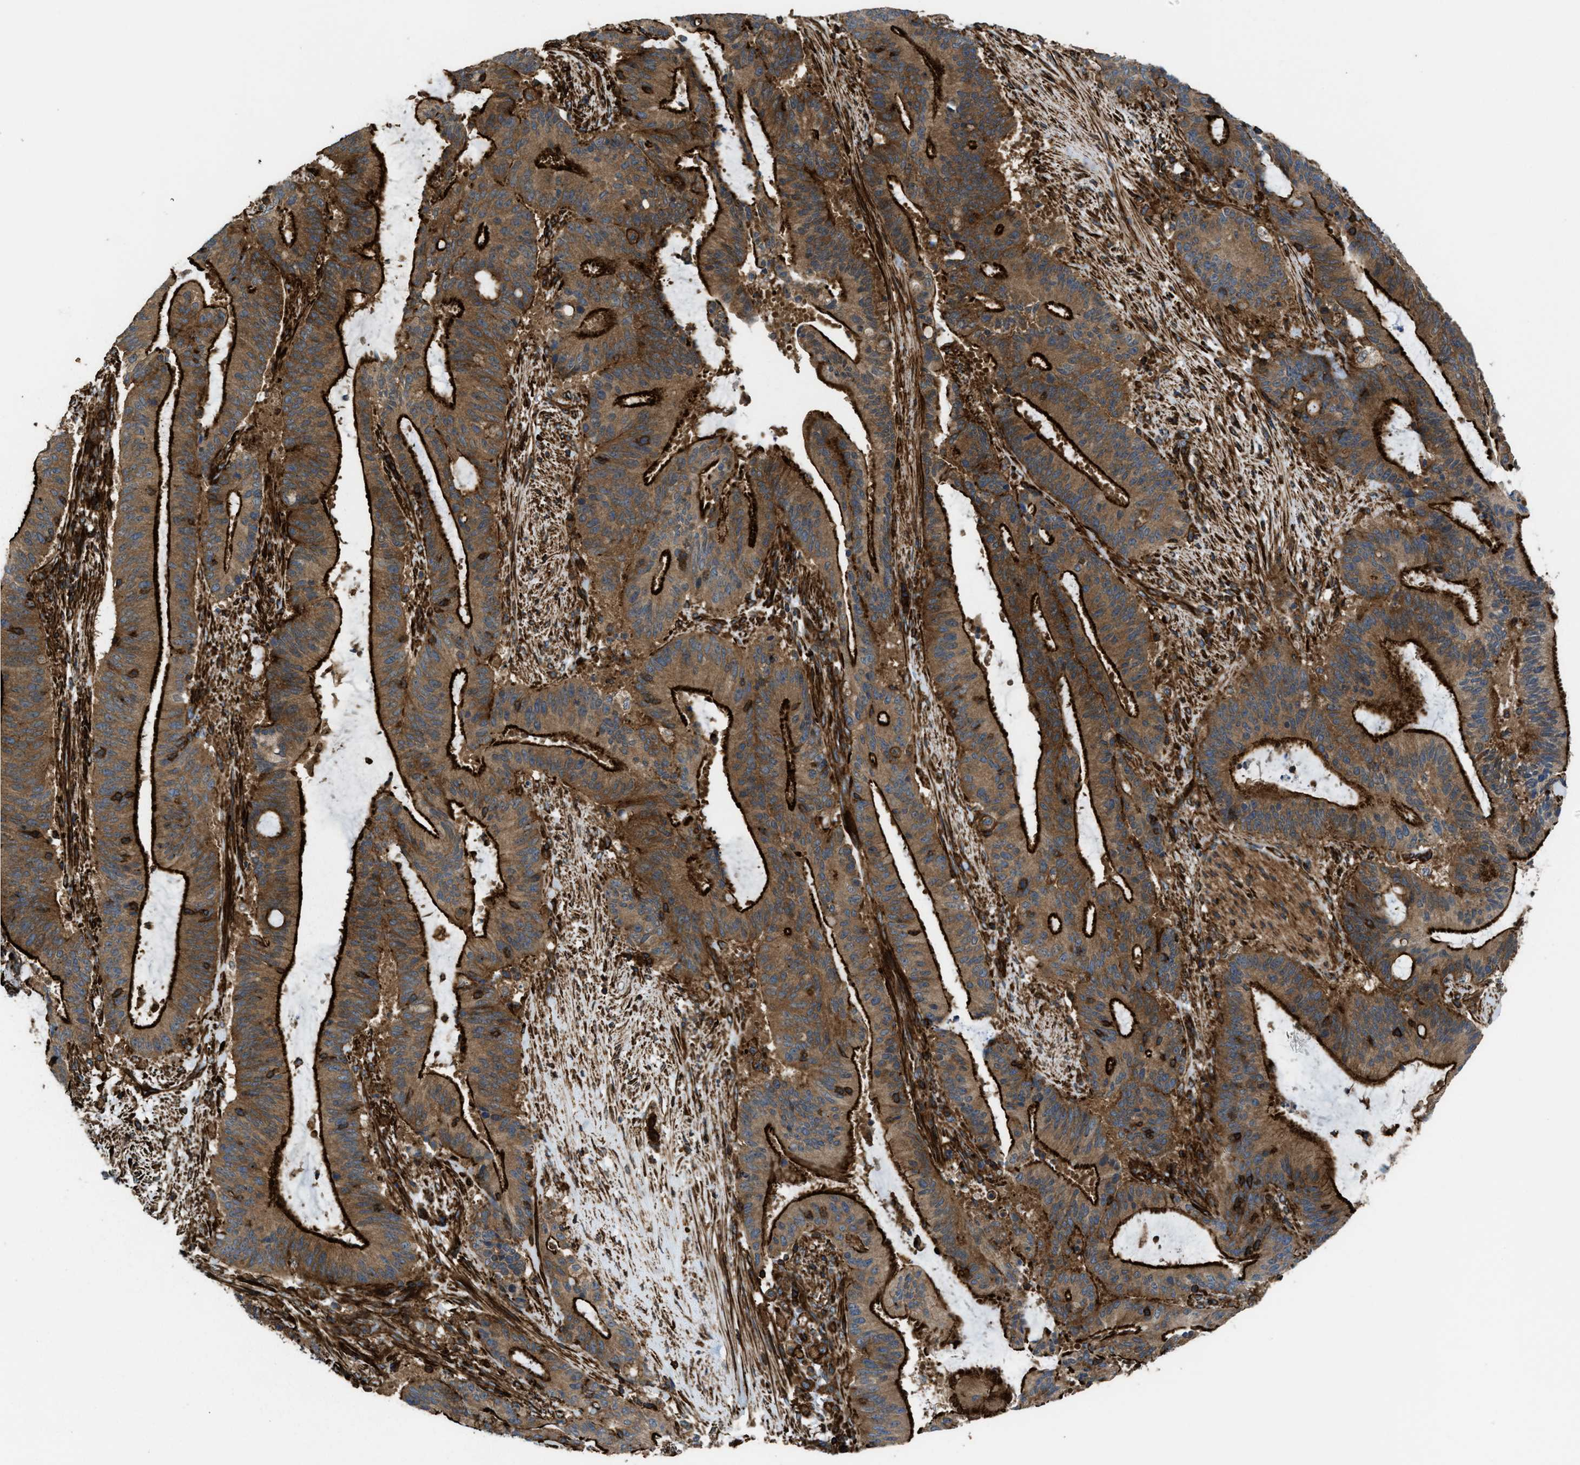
{"staining": {"intensity": "strong", "quantity": ">75%", "location": "cytoplasmic/membranous"}, "tissue": "liver cancer", "cell_type": "Tumor cells", "image_type": "cancer", "snomed": [{"axis": "morphology", "description": "Normal tissue, NOS"}, {"axis": "morphology", "description": "Cholangiocarcinoma"}, {"axis": "topography", "description": "Liver"}, {"axis": "topography", "description": "Peripheral nerve tissue"}], "caption": "Tumor cells show high levels of strong cytoplasmic/membranous staining in about >75% of cells in human cholangiocarcinoma (liver).", "gene": "EGLN1", "patient": {"sex": "female", "age": 73}}